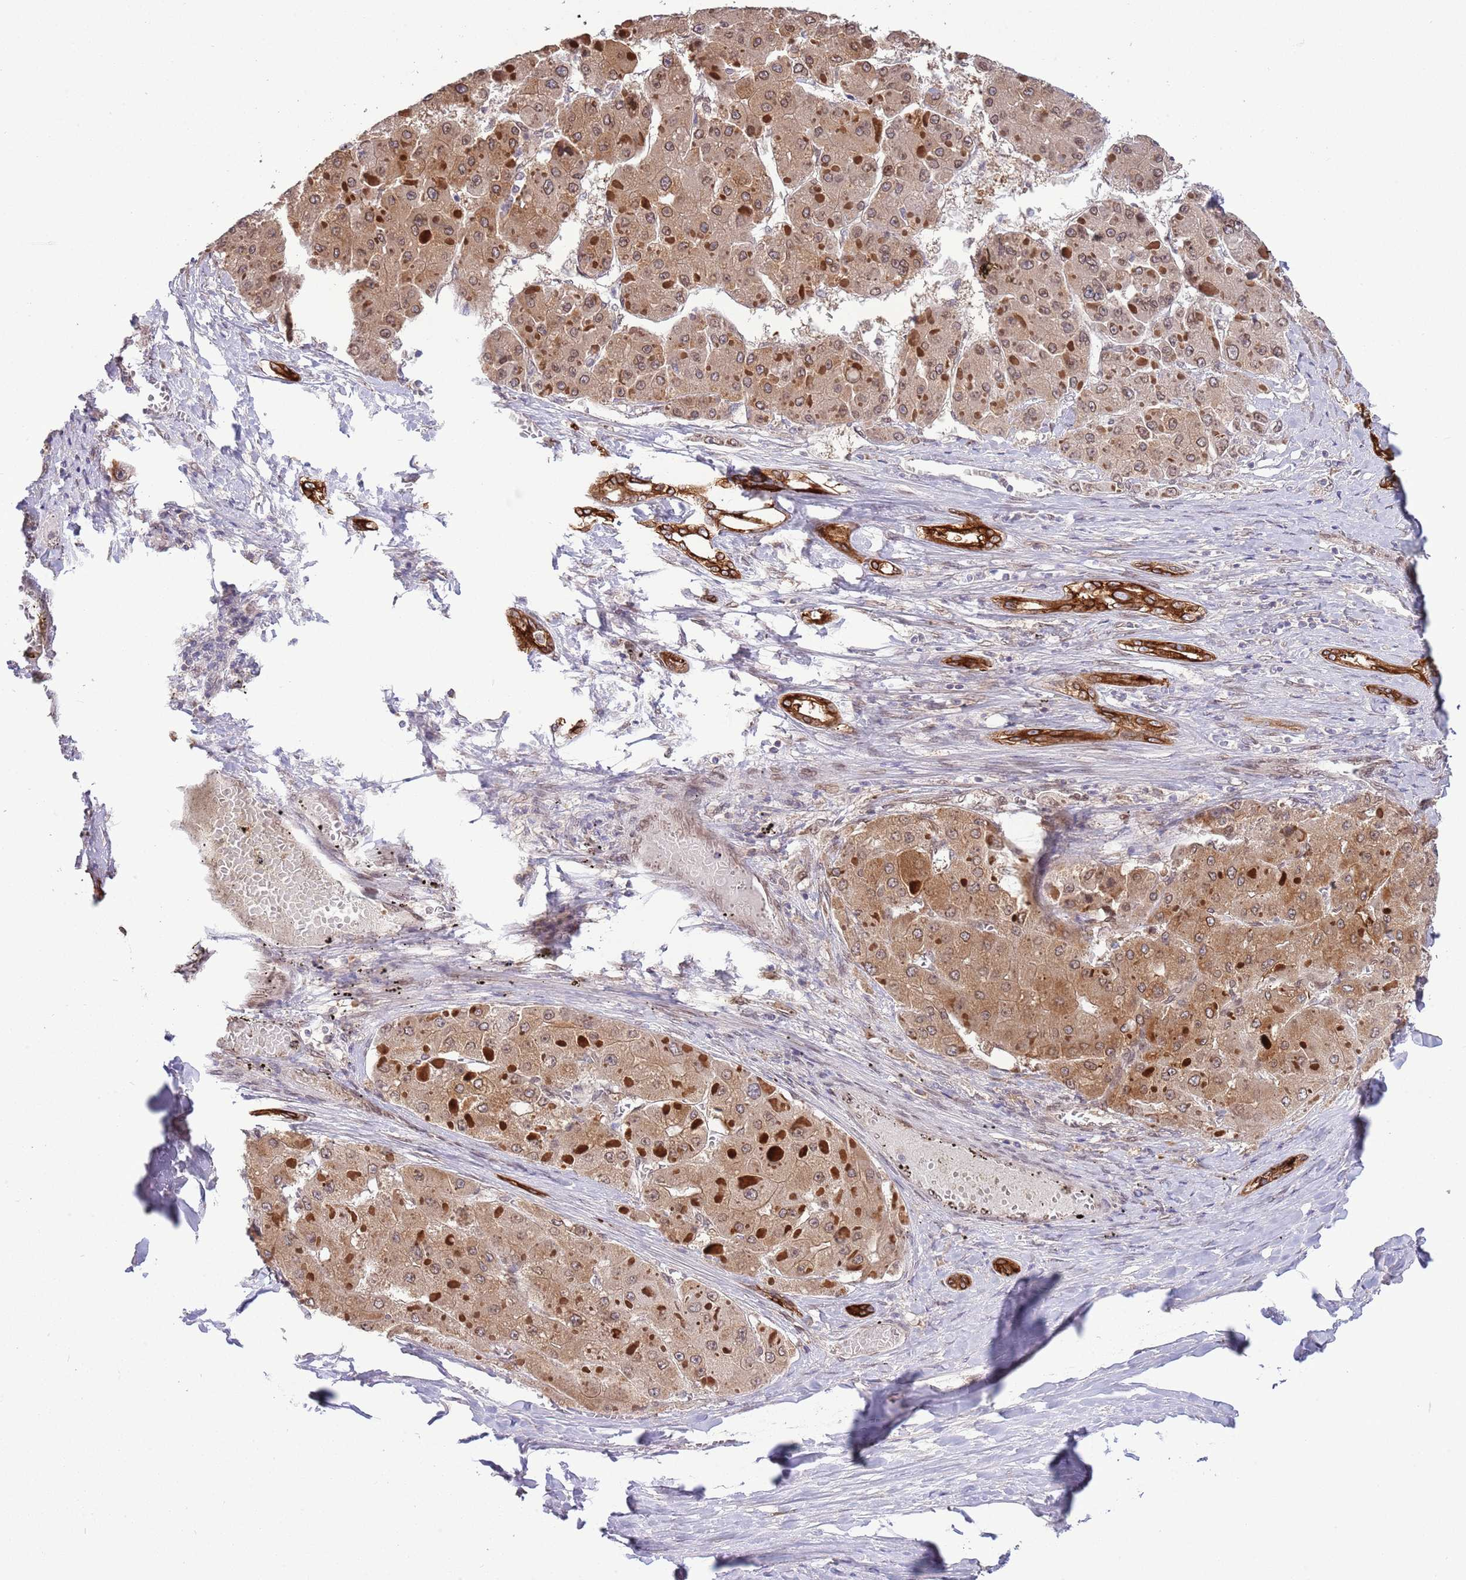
{"staining": {"intensity": "moderate", "quantity": ">75%", "location": "cytoplasmic/membranous,nuclear"}, "tissue": "liver cancer", "cell_type": "Tumor cells", "image_type": "cancer", "snomed": [{"axis": "morphology", "description": "Carcinoma, Hepatocellular, NOS"}, {"axis": "topography", "description": "Liver"}], "caption": "Immunohistochemistry (IHC) of liver cancer (hepatocellular carcinoma) exhibits medium levels of moderate cytoplasmic/membranous and nuclear positivity in about >75% of tumor cells.", "gene": "ZNF665", "patient": {"sex": "female", "age": 73}}